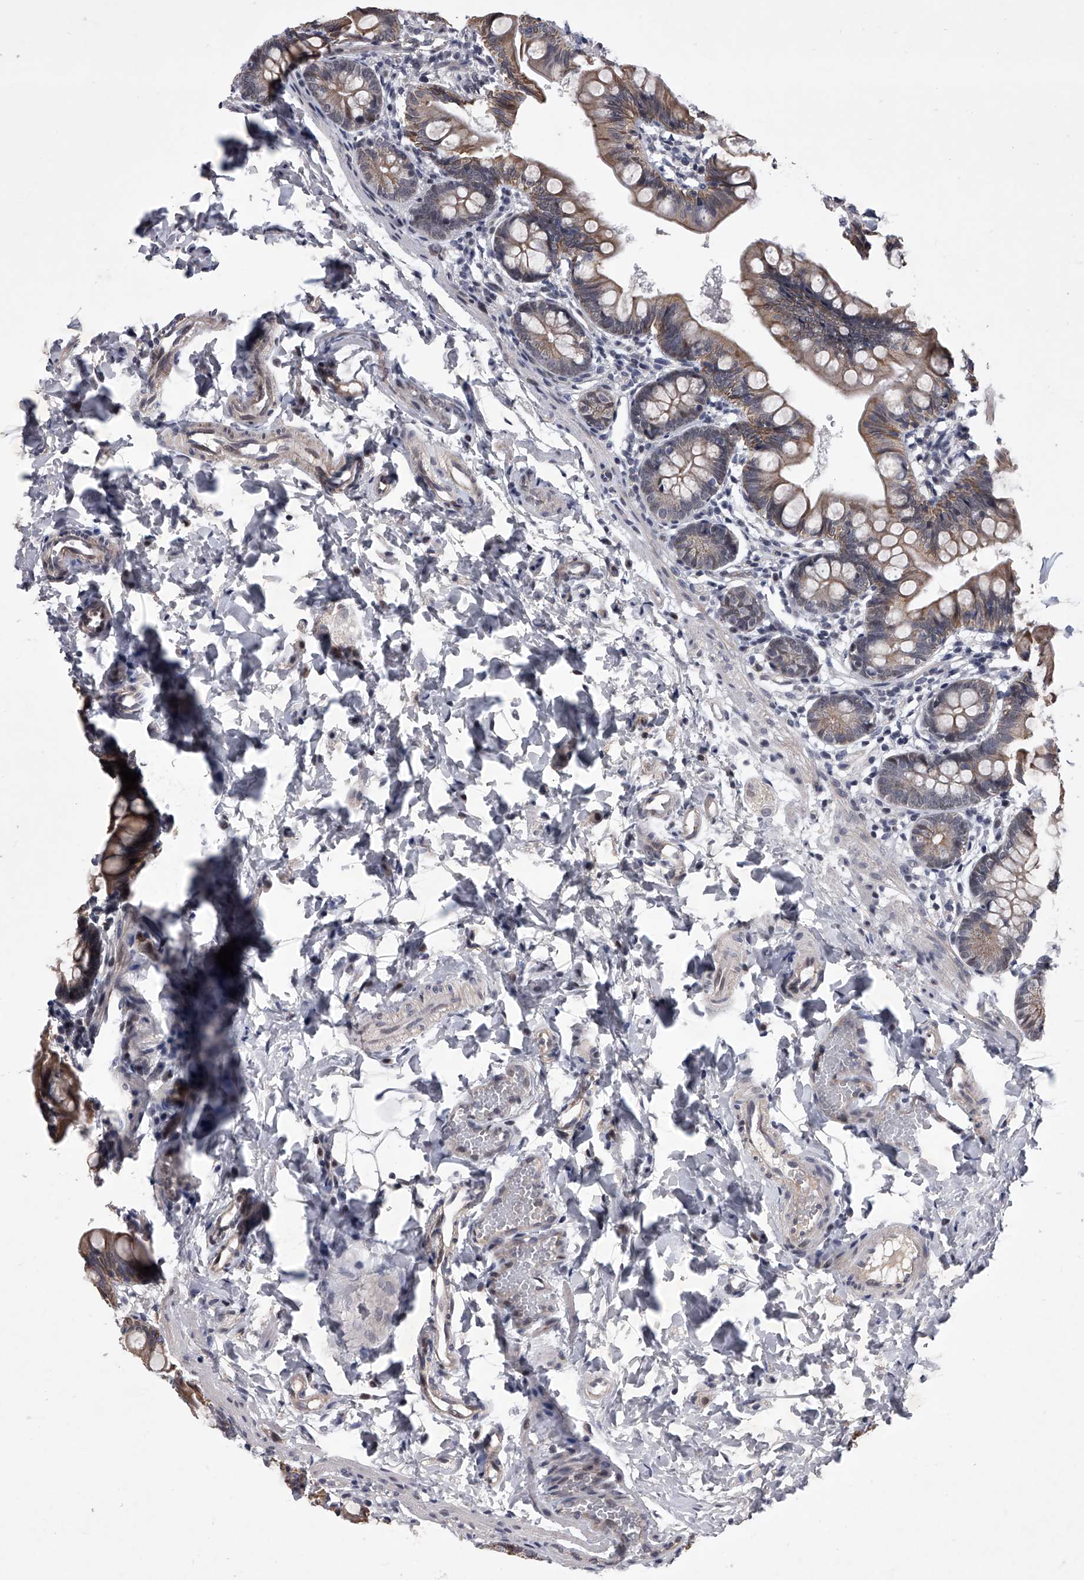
{"staining": {"intensity": "weak", "quantity": "25%-75%", "location": "cytoplasmic/membranous"}, "tissue": "small intestine", "cell_type": "Glandular cells", "image_type": "normal", "snomed": [{"axis": "morphology", "description": "Normal tissue, NOS"}, {"axis": "topography", "description": "Small intestine"}], "caption": "Immunohistochemistry (IHC) (DAB) staining of unremarkable human small intestine exhibits weak cytoplasmic/membranous protein staining in about 25%-75% of glandular cells.", "gene": "ZNF76", "patient": {"sex": "male", "age": 7}}